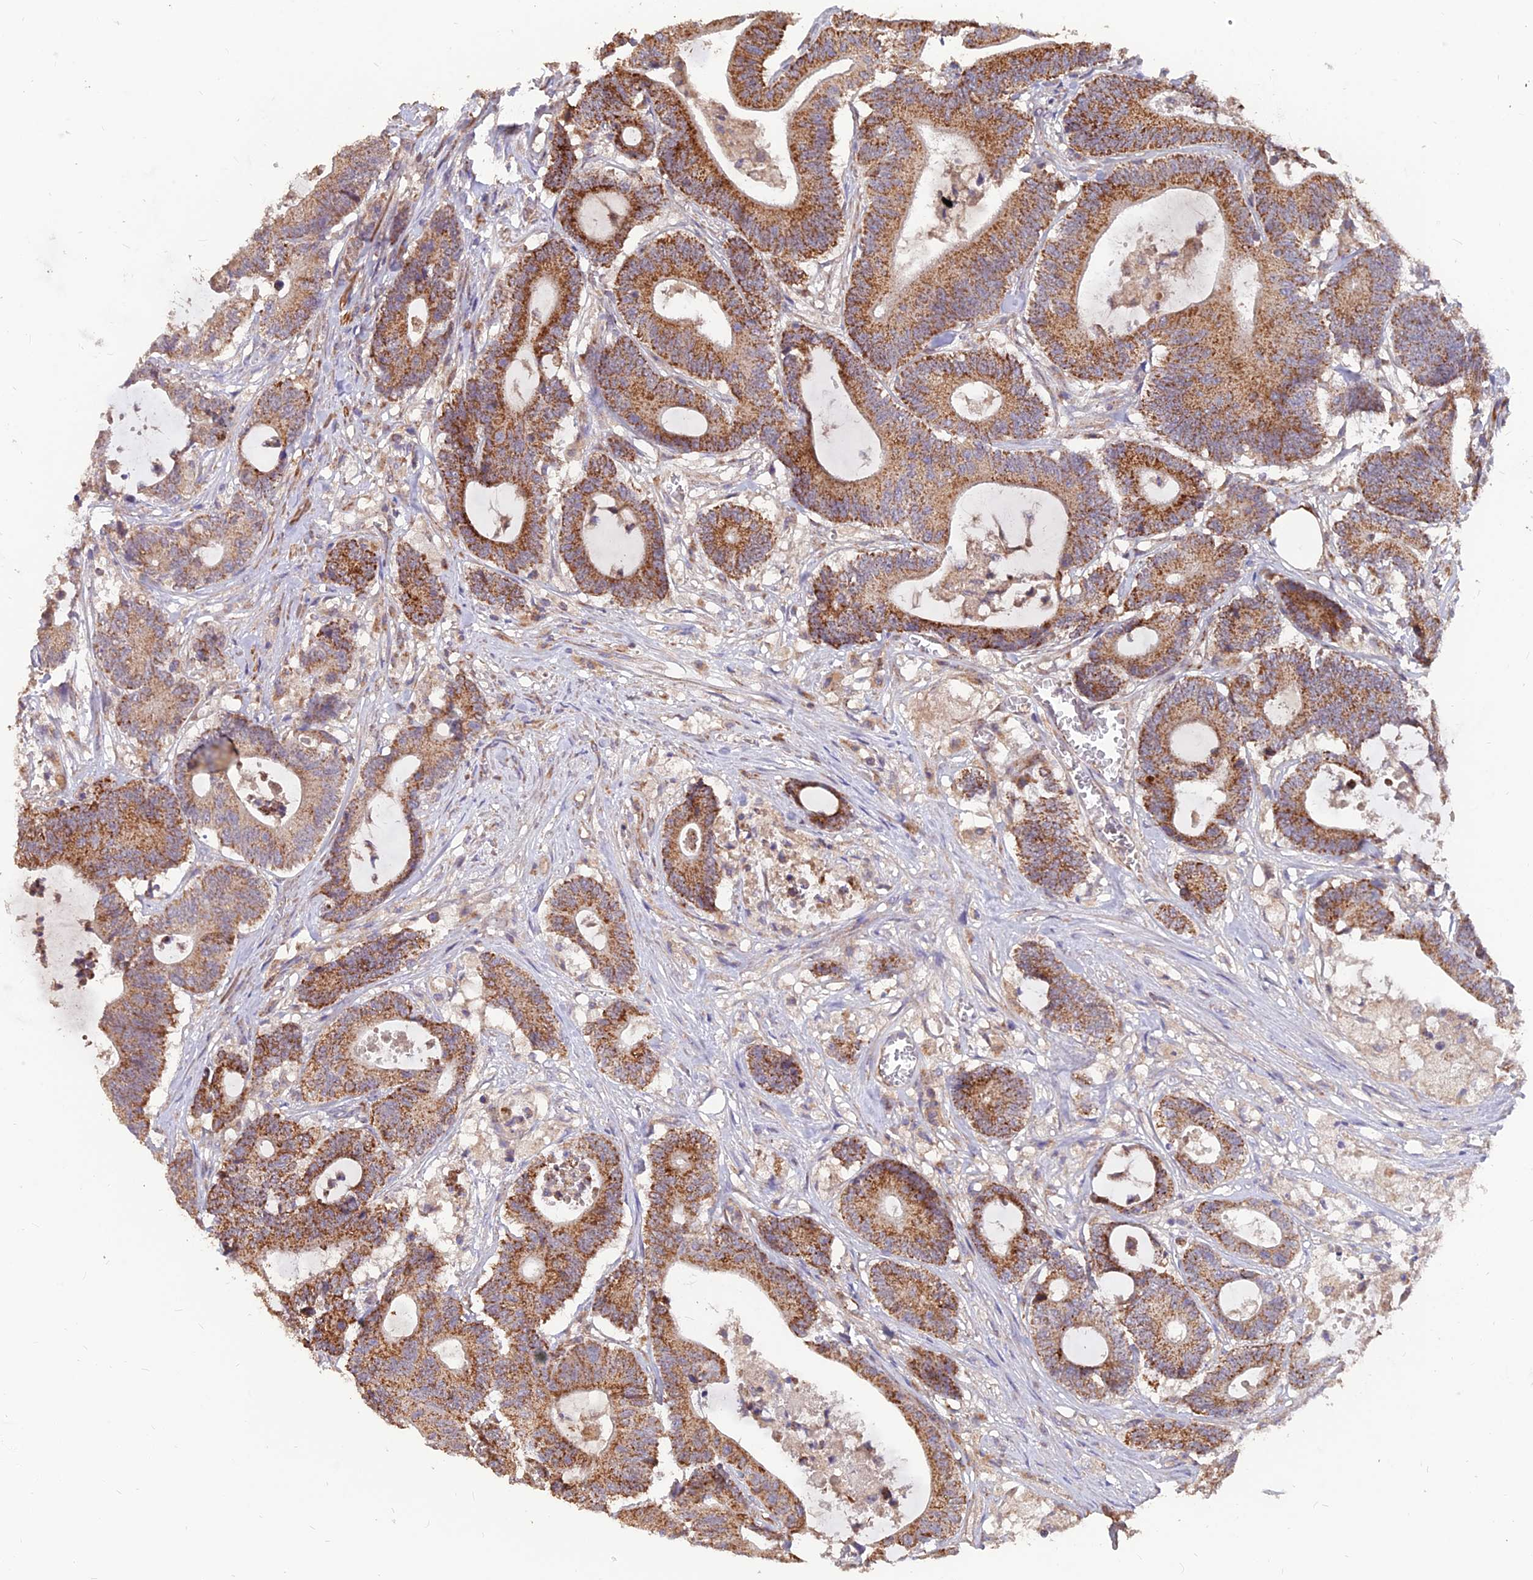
{"staining": {"intensity": "moderate", "quantity": ">75%", "location": "cytoplasmic/membranous"}, "tissue": "colorectal cancer", "cell_type": "Tumor cells", "image_type": "cancer", "snomed": [{"axis": "morphology", "description": "Adenocarcinoma, NOS"}, {"axis": "topography", "description": "Colon"}], "caption": "Immunohistochemical staining of human colorectal cancer demonstrates medium levels of moderate cytoplasmic/membranous protein expression in about >75% of tumor cells. The staining is performed using DAB brown chromogen to label protein expression. The nuclei are counter-stained blue using hematoxylin.", "gene": "IFT22", "patient": {"sex": "female", "age": 84}}